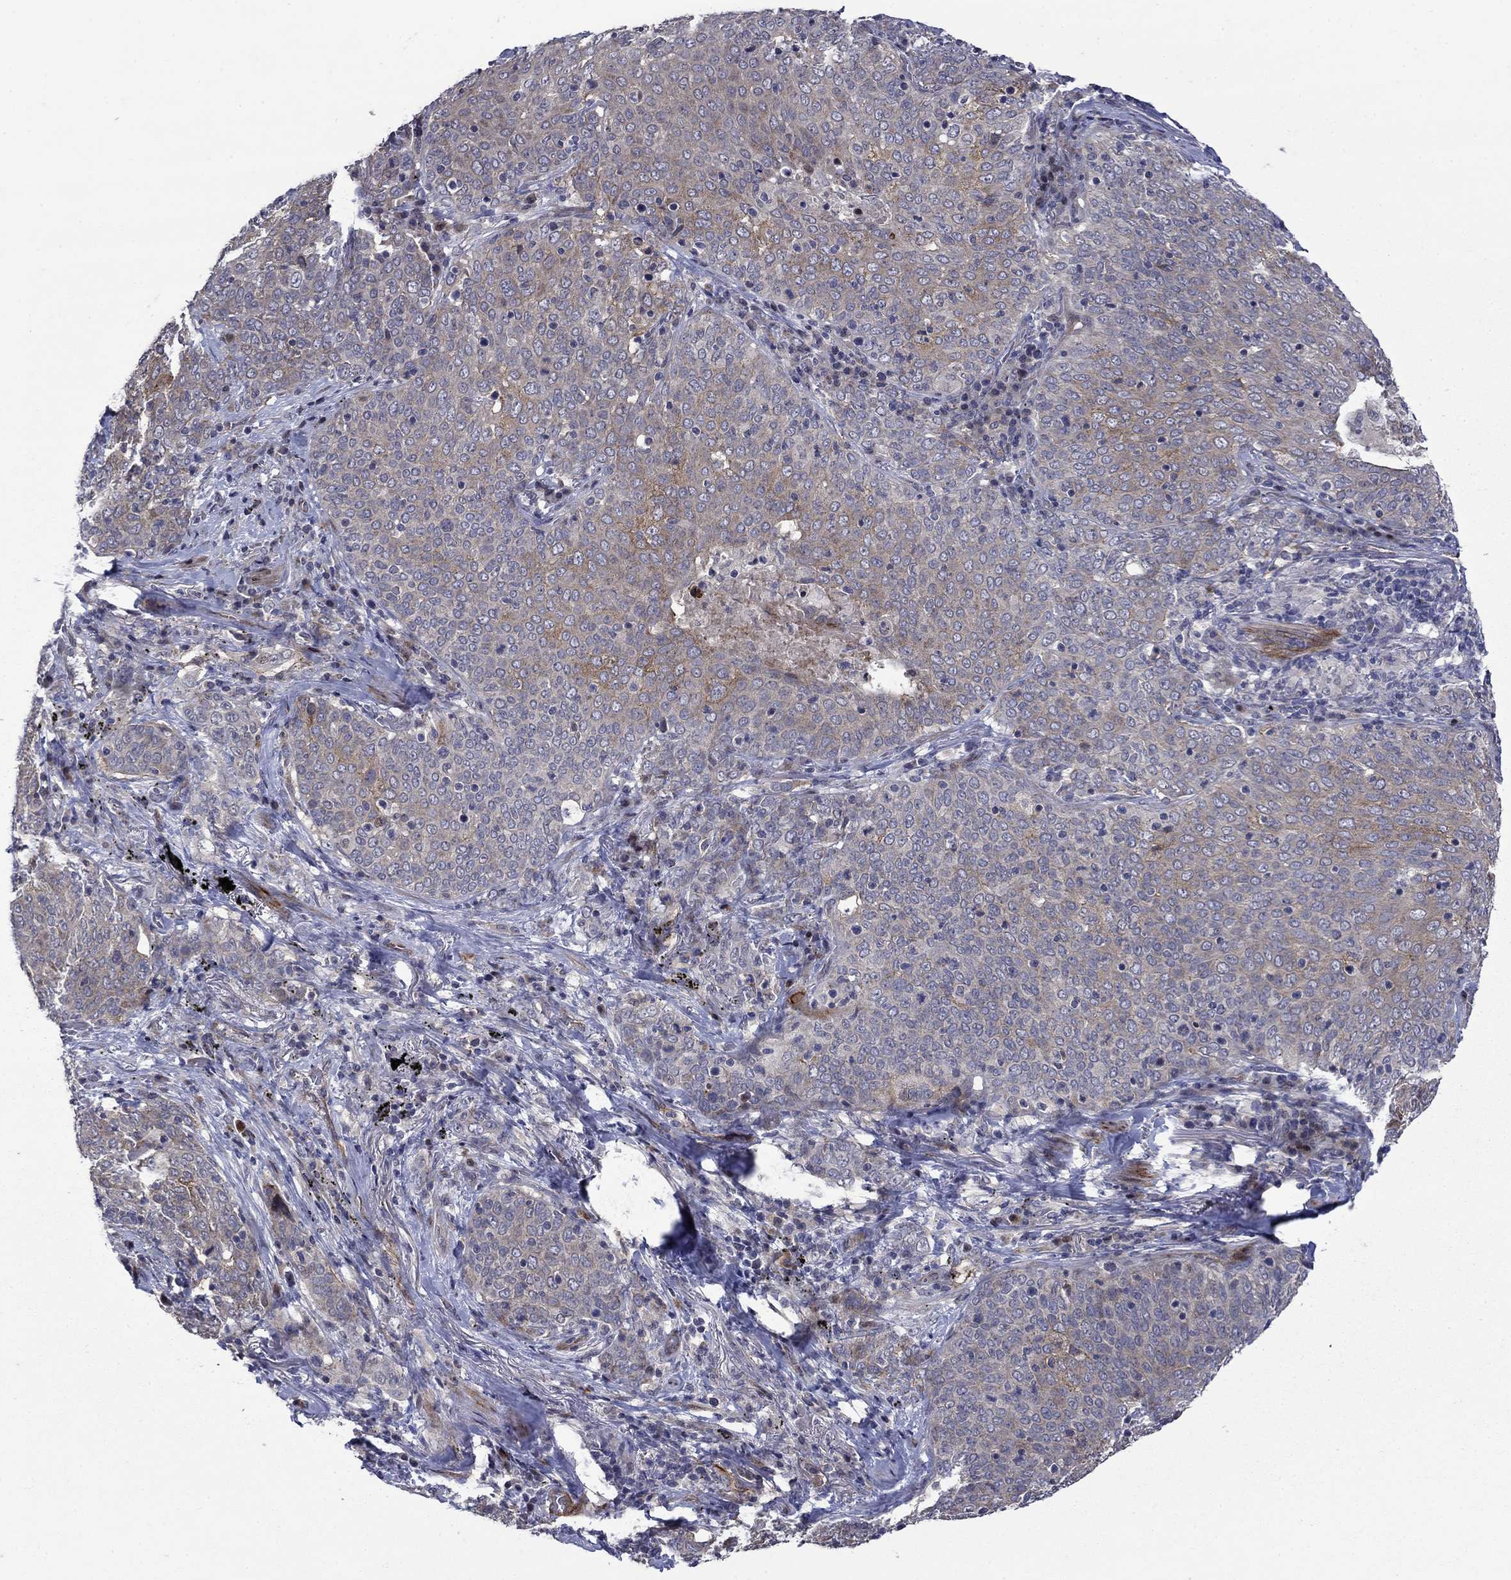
{"staining": {"intensity": "moderate", "quantity": "<25%", "location": "cytoplasmic/membranous"}, "tissue": "lung cancer", "cell_type": "Tumor cells", "image_type": "cancer", "snomed": [{"axis": "morphology", "description": "Squamous cell carcinoma, NOS"}, {"axis": "topography", "description": "Lung"}], "caption": "The histopathology image reveals a brown stain indicating the presence of a protein in the cytoplasmic/membranous of tumor cells in lung cancer (squamous cell carcinoma).", "gene": "SLC7A1", "patient": {"sex": "male", "age": 82}}